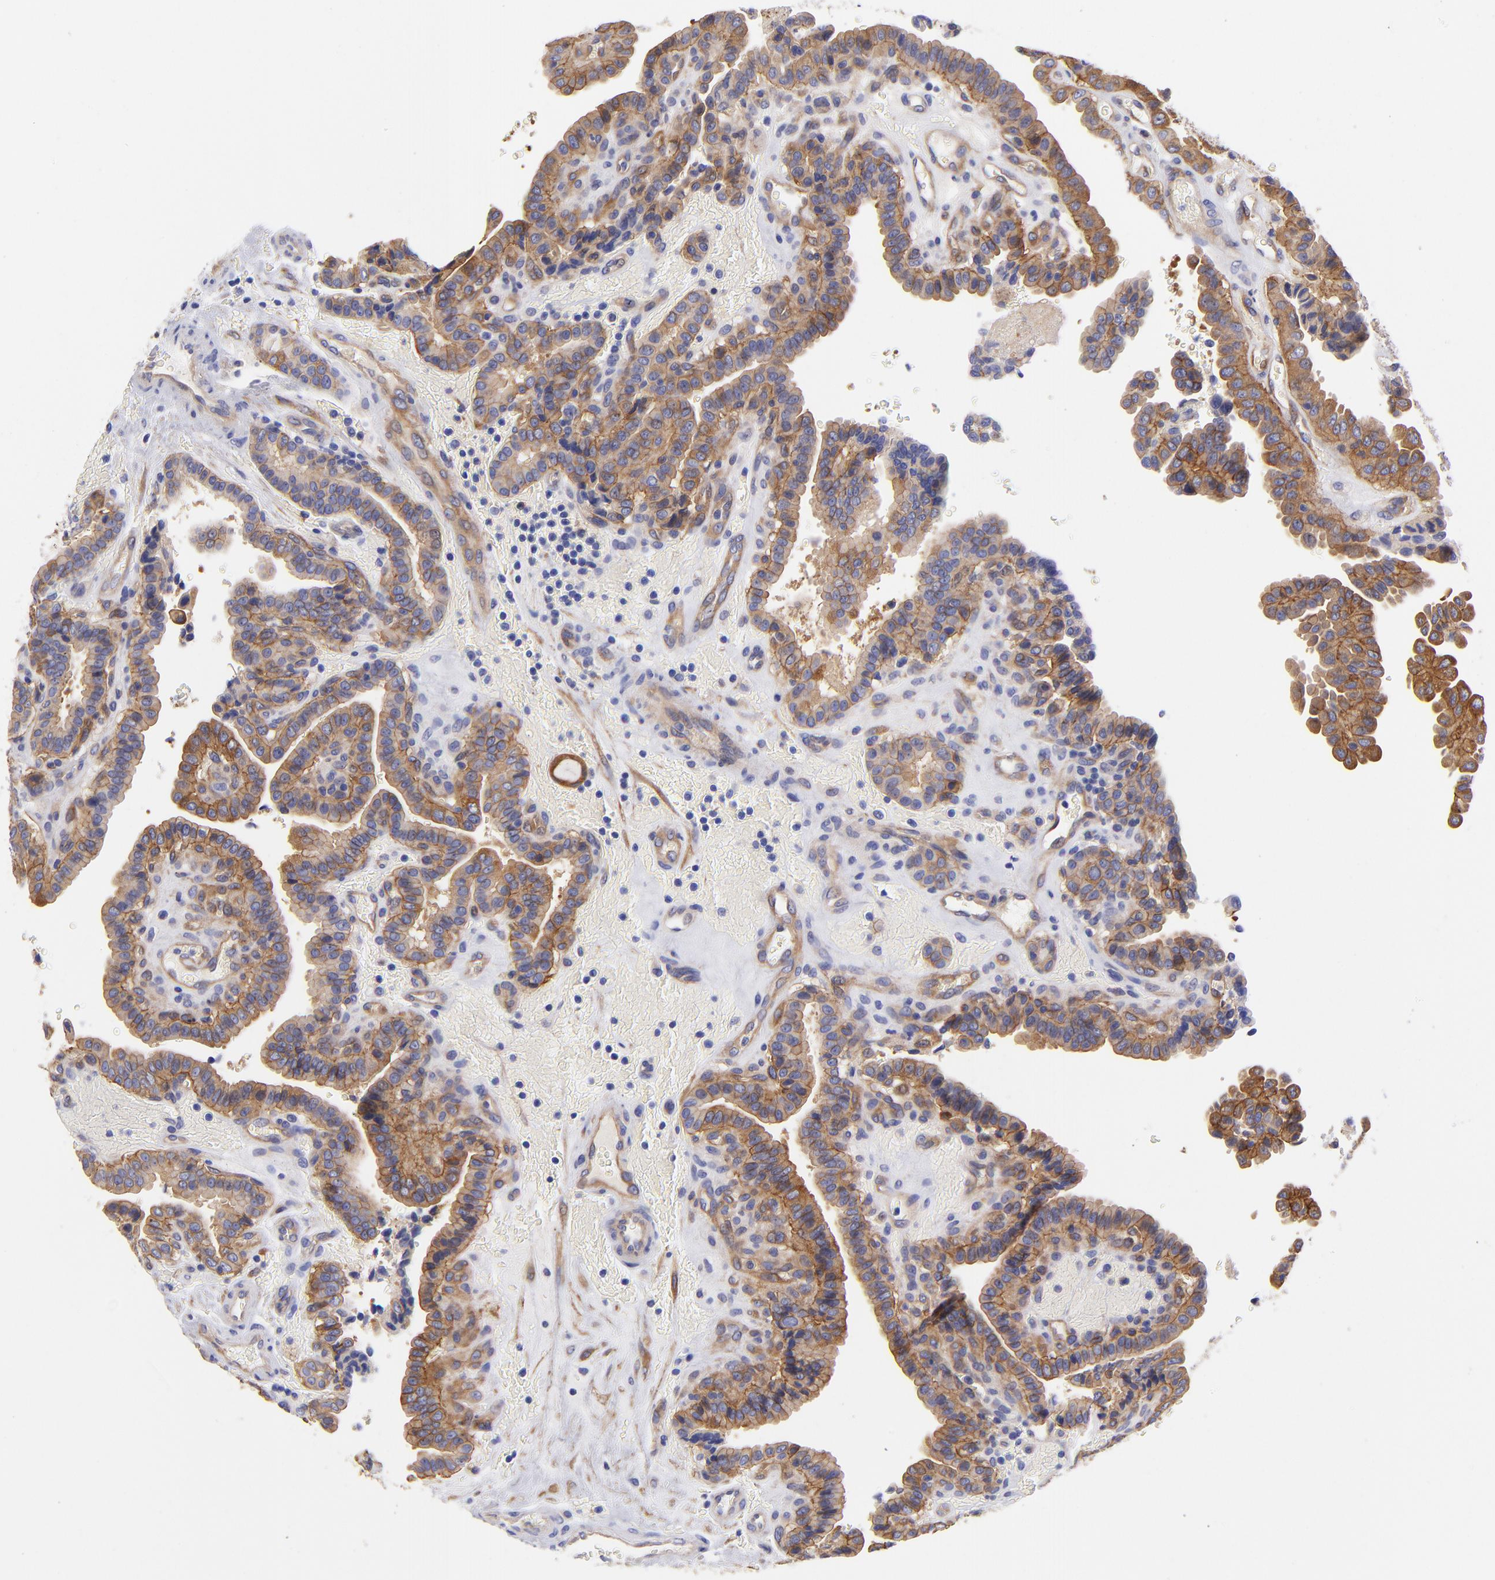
{"staining": {"intensity": "moderate", "quantity": ">75%", "location": "cytoplasmic/membranous"}, "tissue": "thyroid cancer", "cell_type": "Tumor cells", "image_type": "cancer", "snomed": [{"axis": "morphology", "description": "Papillary adenocarcinoma, NOS"}, {"axis": "topography", "description": "Thyroid gland"}], "caption": "IHC of human thyroid papillary adenocarcinoma reveals medium levels of moderate cytoplasmic/membranous staining in about >75% of tumor cells.", "gene": "PPFIBP1", "patient": {"sex": "male", "age": 87}}